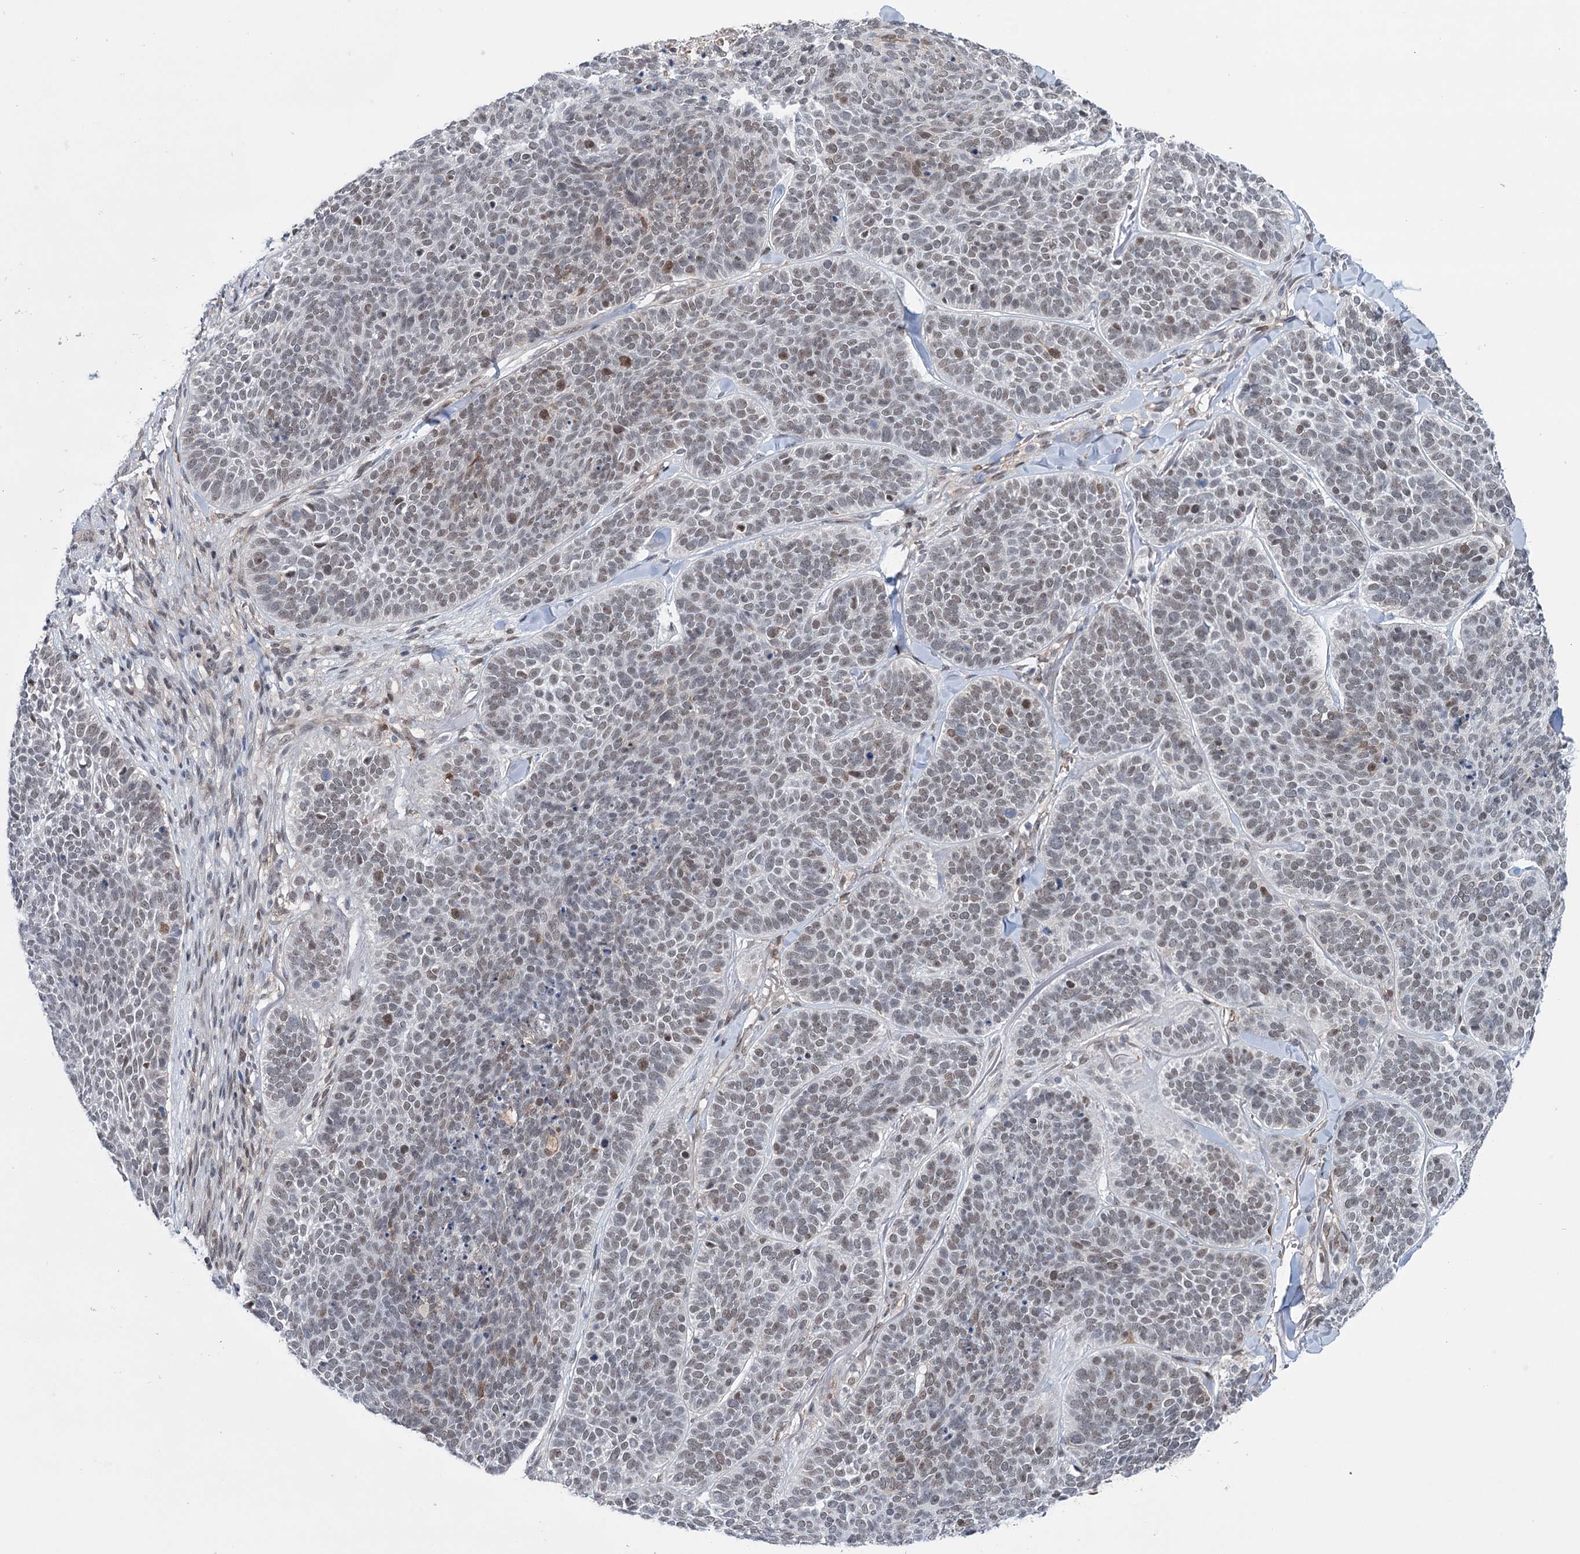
{"staining": {"intensity": "weak", "quantity": "25%-75%", "location": "nuclear"}, "tissue": "skin cancer", "cell_type": "Tumor cells", "image_type": "cancer", "snomed": [{"axis": "morphology", "description": "Basal cell carcinoma"}, {"axis": "topography", "description": "Skin"}], "caption": "Approximately 25%-75% of tumor cells in human basal cell carcinoma (skin) show weak nuclear protein staining as visualized by brown immunohistochemical staining.", "gene": "FAM53A", "patient": {"sex": "male", "age": 85}}